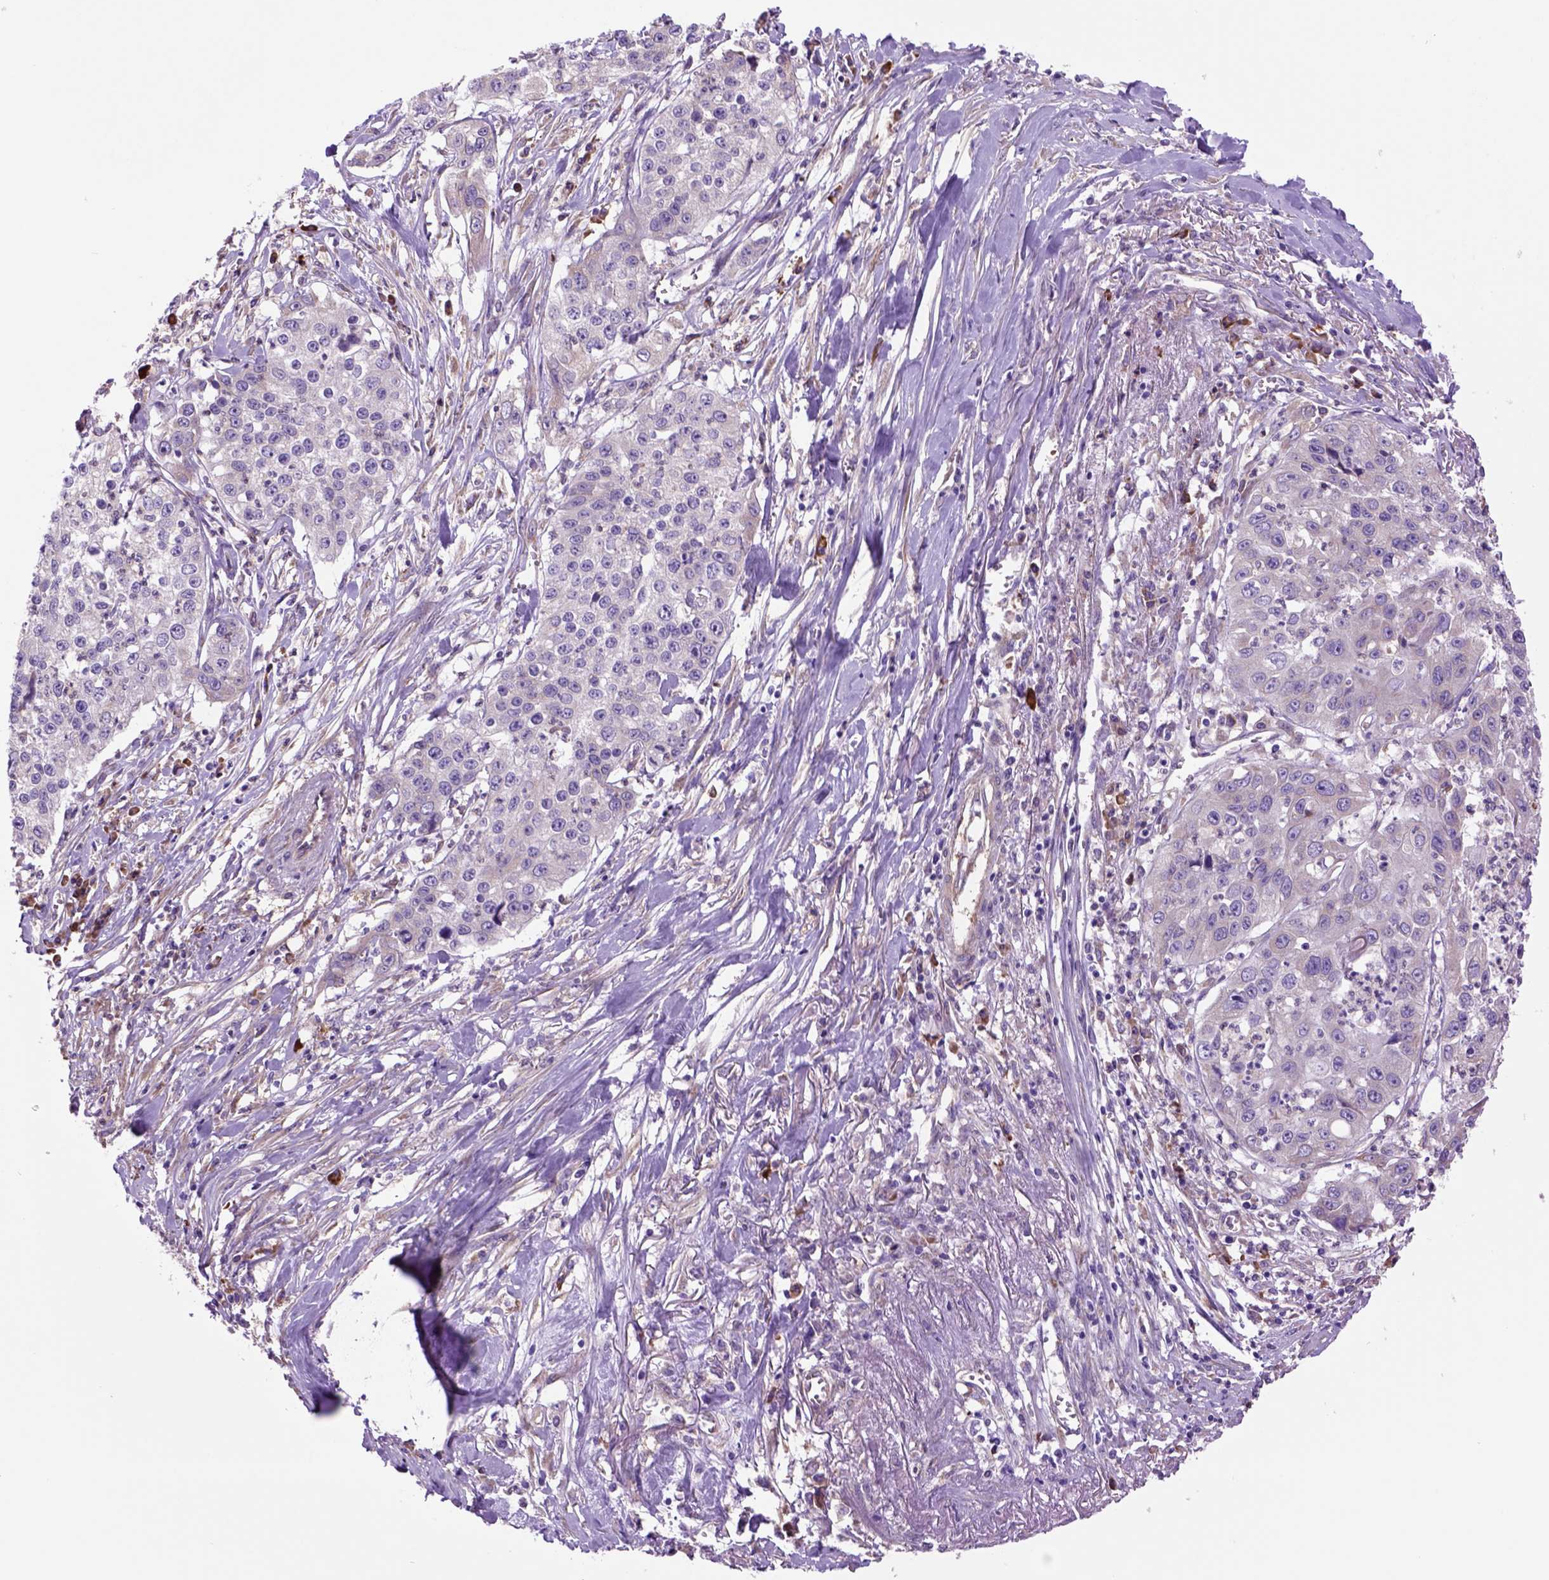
{"staining": {"intensity": "negative", "quantity": "none", "location": "none"}, "tissue": "lung cancer", "cell_type": "Tumor cells", "image_type": "cancer", "snomed": [{"axis": "morphology", "description": "Squamous cell carcinoma, NOS"}, {"axis": "morphology", "description": "Squamous cell carcinoma, metastatic, NOS"}, {"axis": "topography", "description": "Lung"}, {"axis": "topography", "description": "Pleura, NOS"}], "caption": "Human lung cancer stained for a protein using immunohistochemistry (IHC) exhibits no staining in tumor cells.", "gene": "PIAS3", "patient": {"sex": "male", "age": 72}}